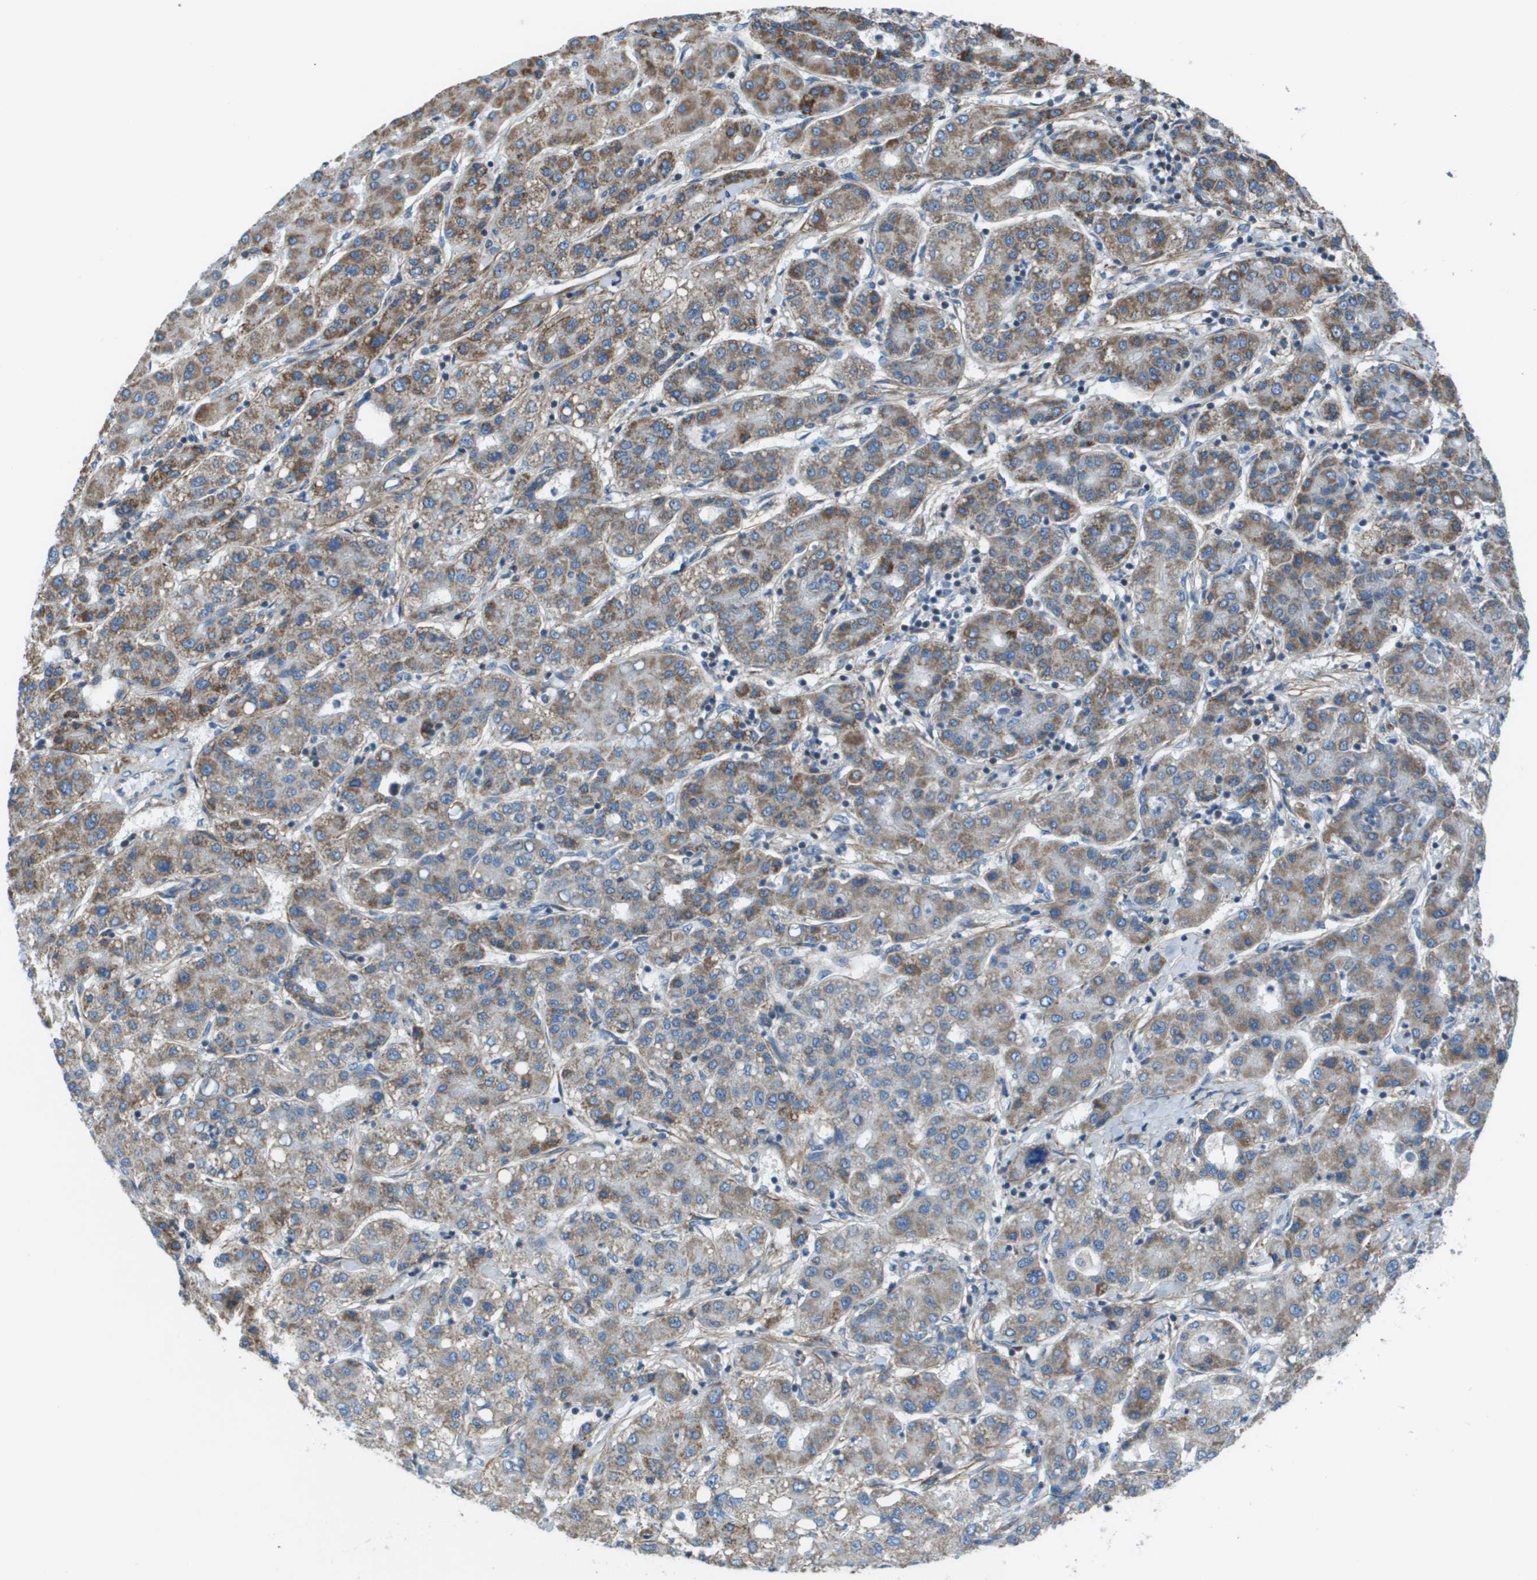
{"staining": {"intensity": "moderate", "quantity": "25%-75%", "location": "cytoplasmic/membranous"}, "tissue": "liver cancer", "cell_type": "Tumor cells", "image_type": "cancer", "snomed": [{"axis": "morphology", "description": "Carcinoma, Hepatocellular, NOS"}, {"axis": "topography", "description": "Liver"}], "caption": "The micrograph exhibits immunohistochemical staining of liver cancer (hepatocellular carcinoma). There is moderate cytoplasmic/membranous staining is seen in approximately 25%-75% of tumor cells.", "gene": "GALNT6", "patient": {"sex": "male", "age": 65}}